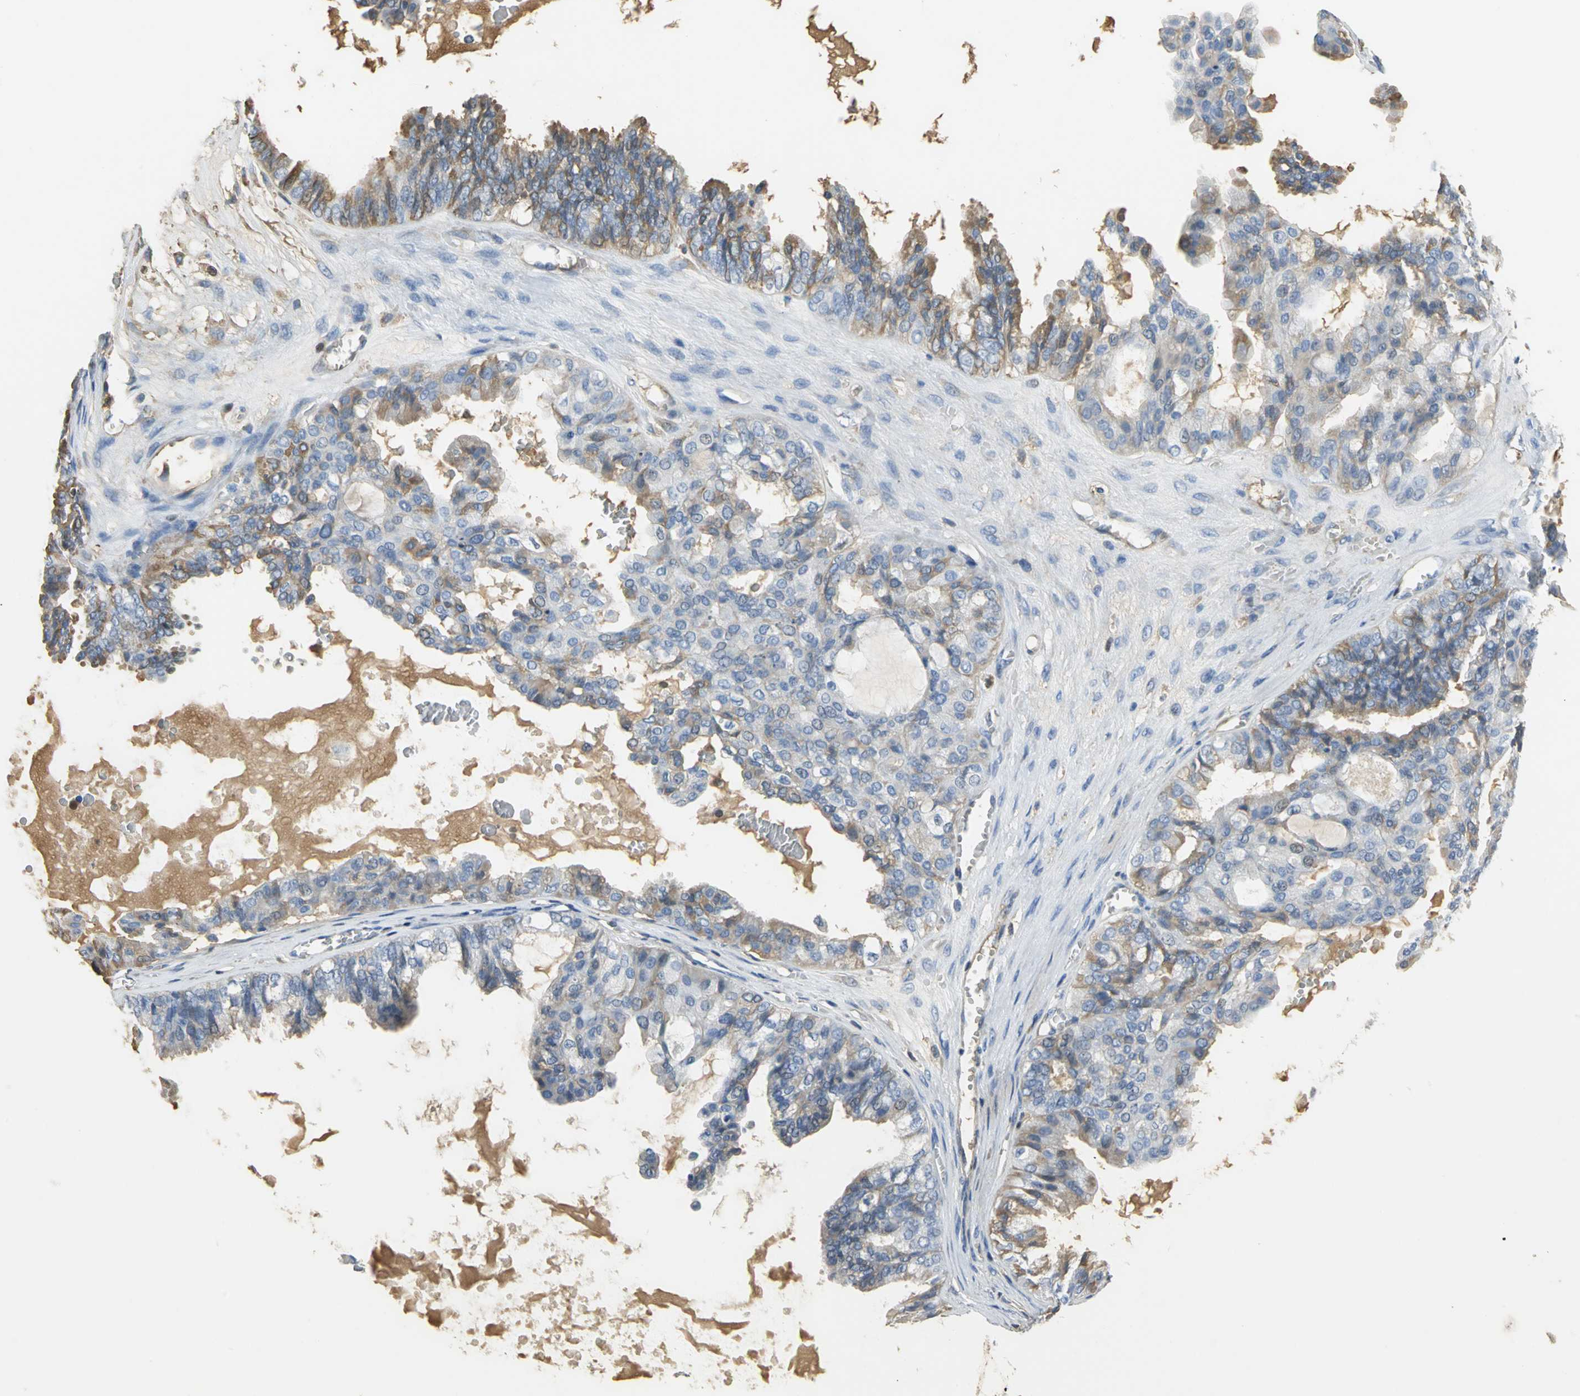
{"staining": {"intensity": "moderate", "quantity": ">75%", "location": "cytoplasmic/membranous"}, "tissue": "ovarian cancer", "cell_type": "Tumor cells", "image_type": "cancer", "snomed": [{"axis": "morphology", "description": "Carcinoma, NOS"}, {"axis": "morphology", "description": "Carcinoma, endometroid"}, {"axis": "topography", "description": "Ovary"}], "caption": "This is an image of immunohistochemistry (IHC) staining of ovarian cancer, which shows moderate staining in the cytoplasmic/membranous of tumor cells.", "gene": "GYG2", "patient": {"sex": "female", "age": 50}}